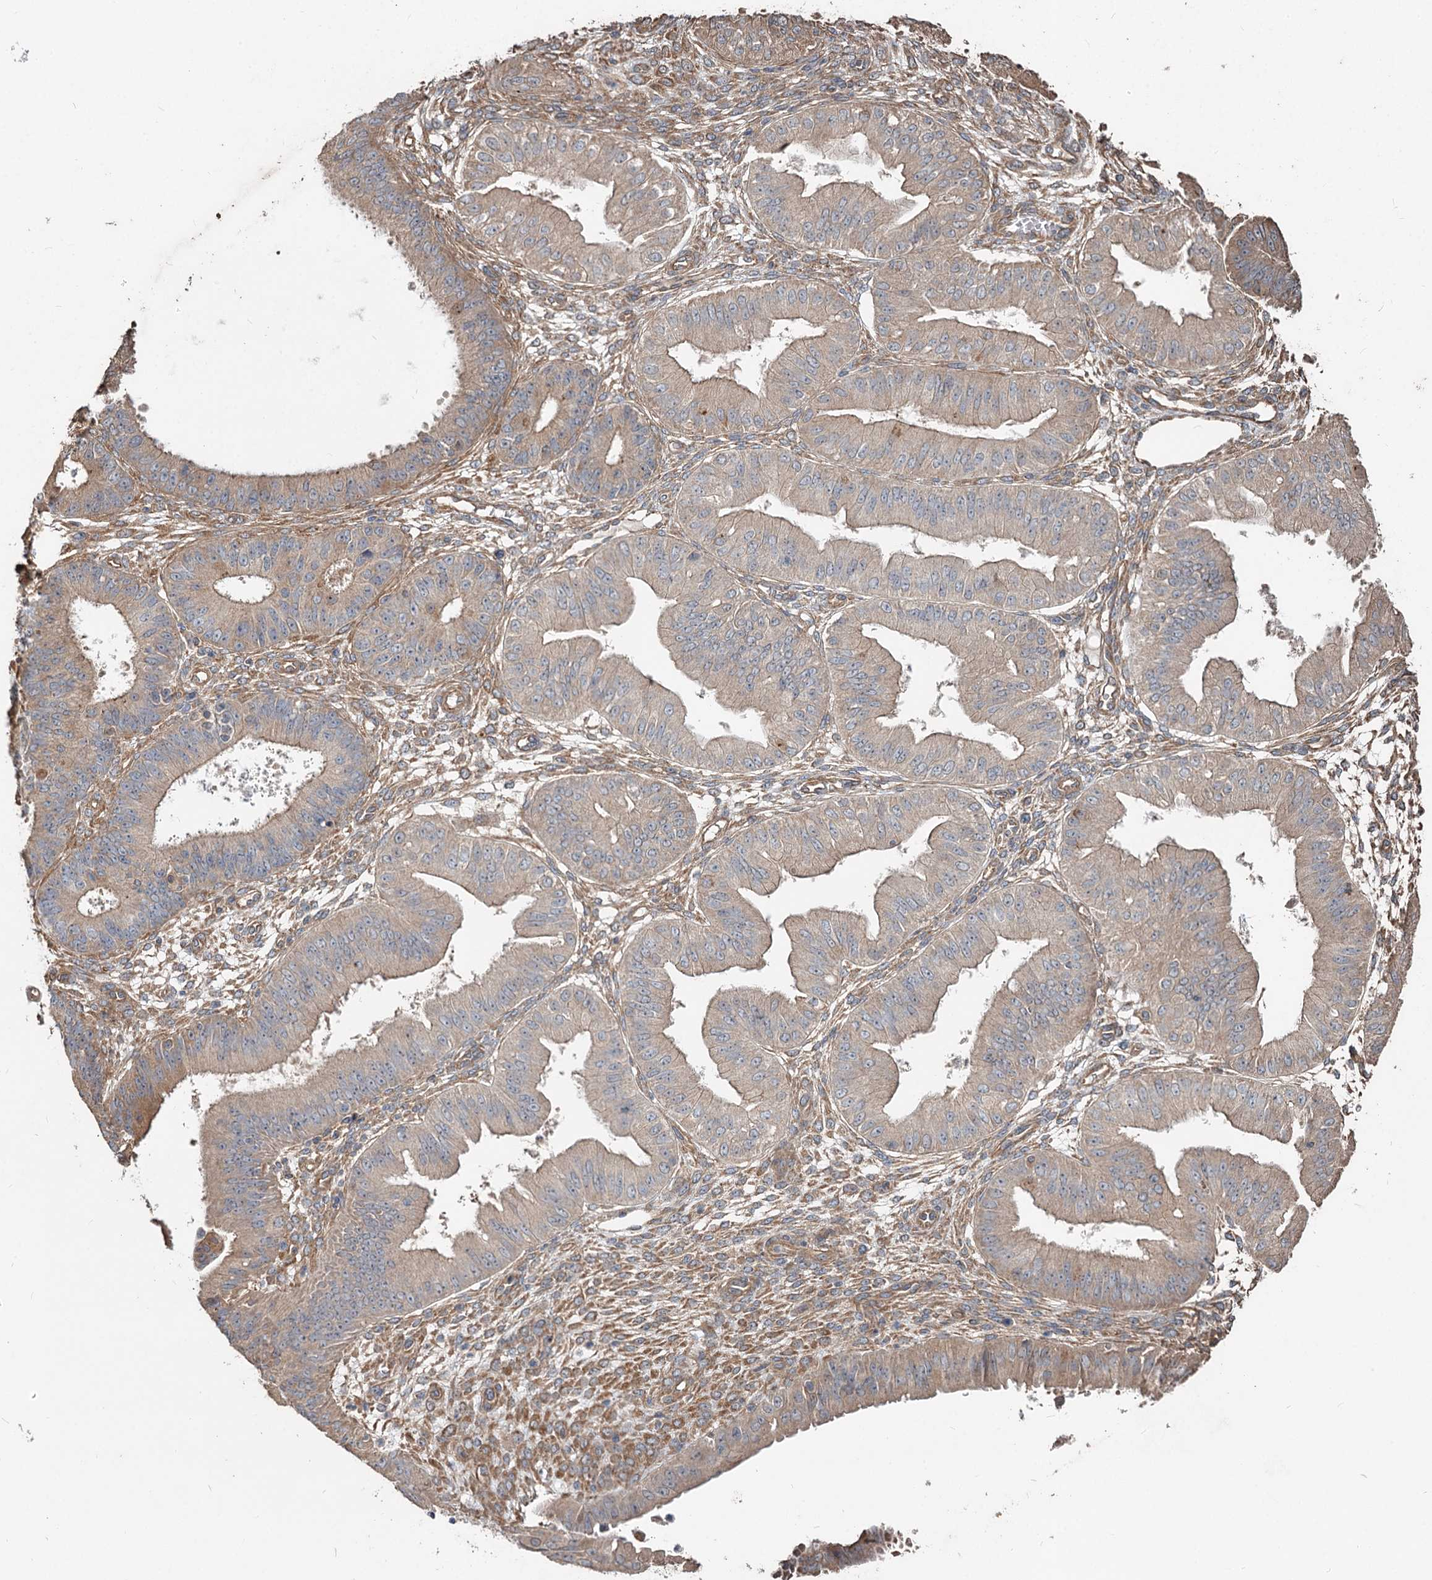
{"staining": {"intensity": "weak", "quantity": "25%-75%", "location": "cytoplasmic/membranous"}, "tissue": "ovarian cancer", "cell_type": "Tumor cells", "image_type": "cancer", "snomed": [{"axis": "morphology", "description": "Carcinoma, endometroid"}, {"axis": "topography", "description": "Appendix"}, {"axis": "topography", "description": "Ovary"}], "caption": "Ovarian cancer (endometroid carcinoma) stained for a protein reveals weak cytoplasmic/membranous positivity in tumor cells.", "gene": "SPART", "patient": {"sex": "female", "age": 42}}